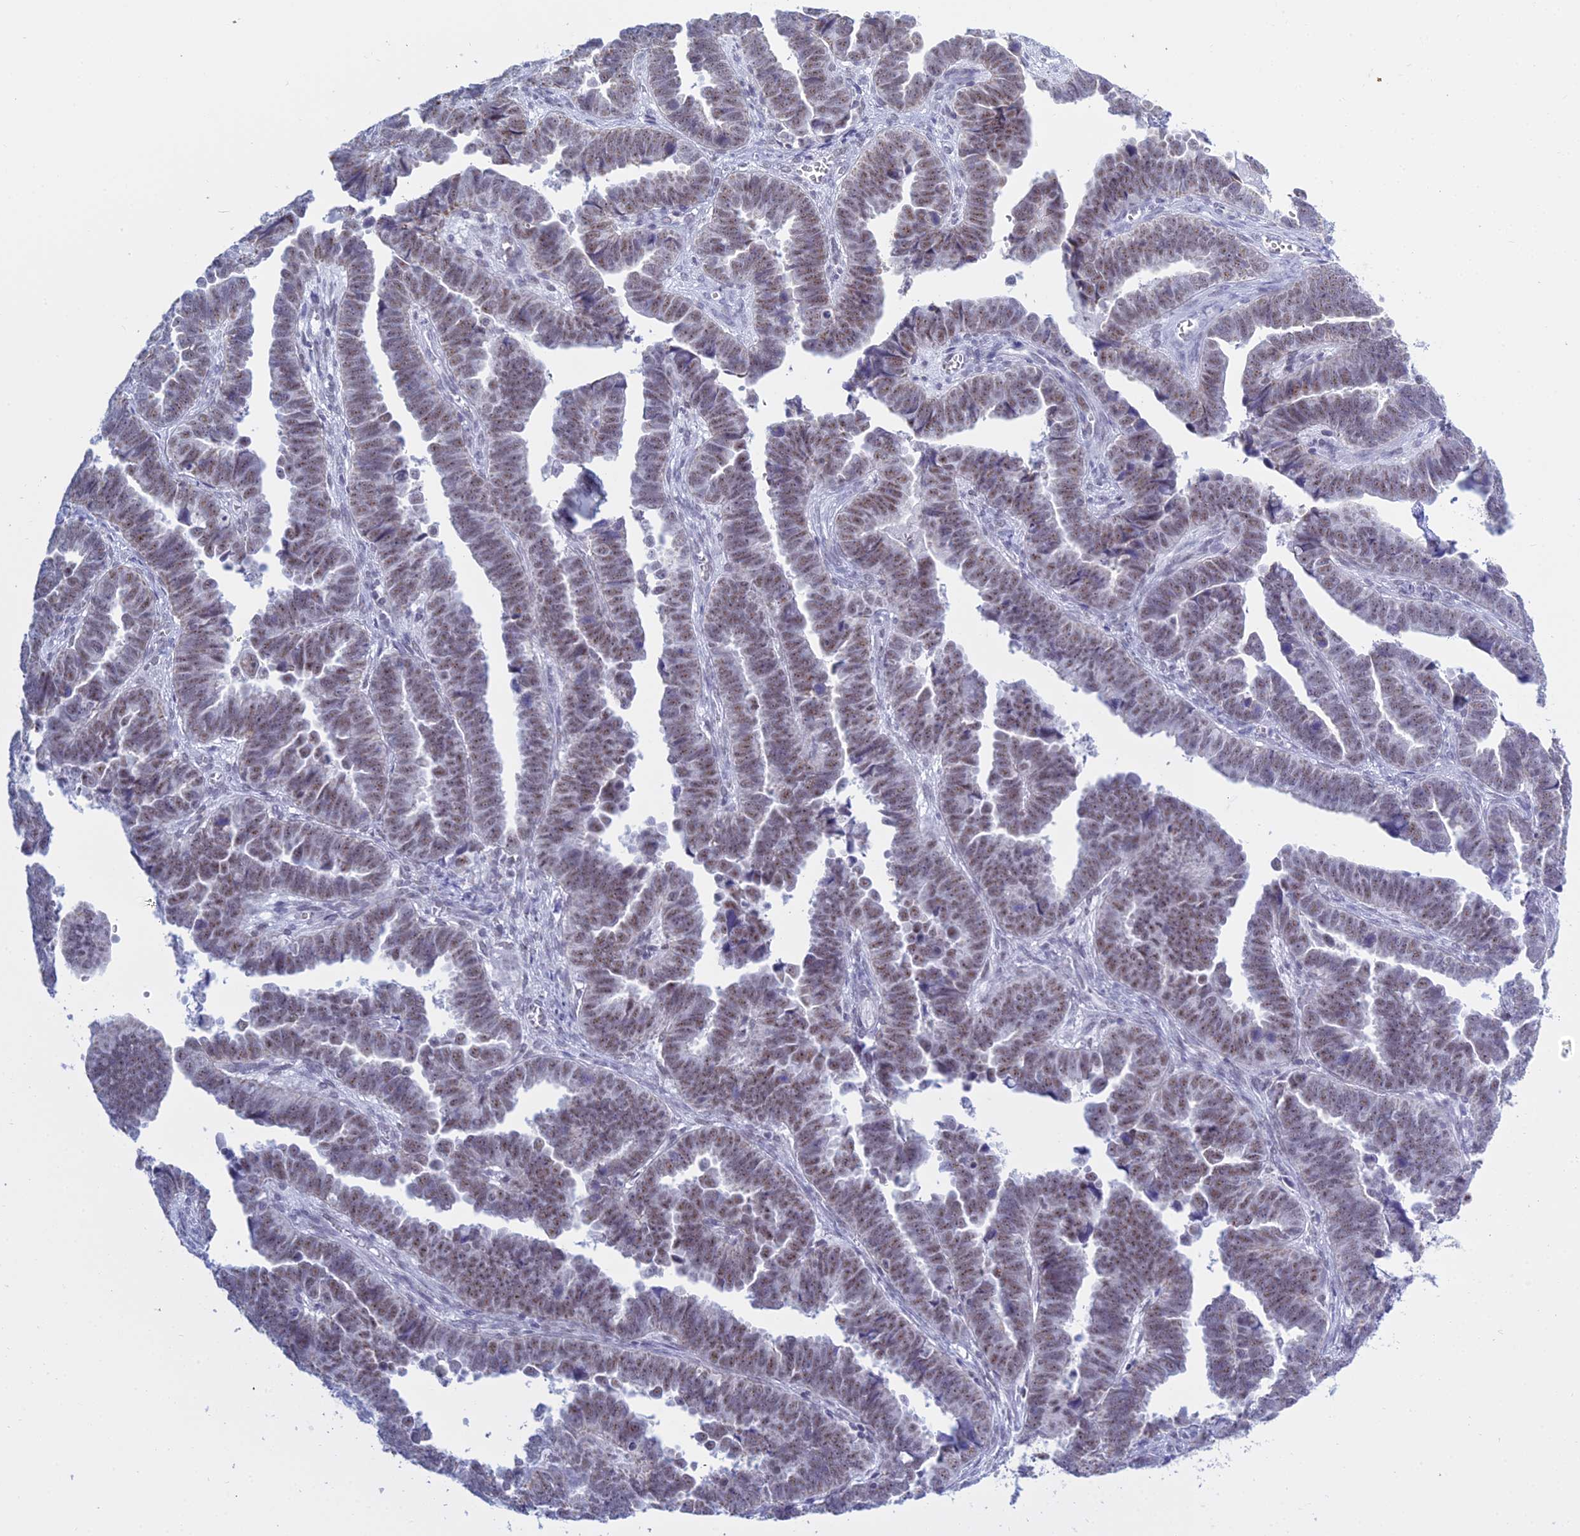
{"staining": {"intensity": "moderate", "quantity": ">75%", "location": "nuclear"}, "tissue": "endometrial cancer", "cell_type": "Tumor cells", "image_type": "cancer", "snomed": [{"axis": "morphology", "description": "Adenocarcinoma, NOS"}, {"axis": "topography", "description": "Endometrium"}], "caption": "Endometrial cancer (adenocarcinoma) stained with a protein marker shows moderate staining in tumor cells.", "gene": "KLF14", "patient": {"sex": "female", "age": 75}}